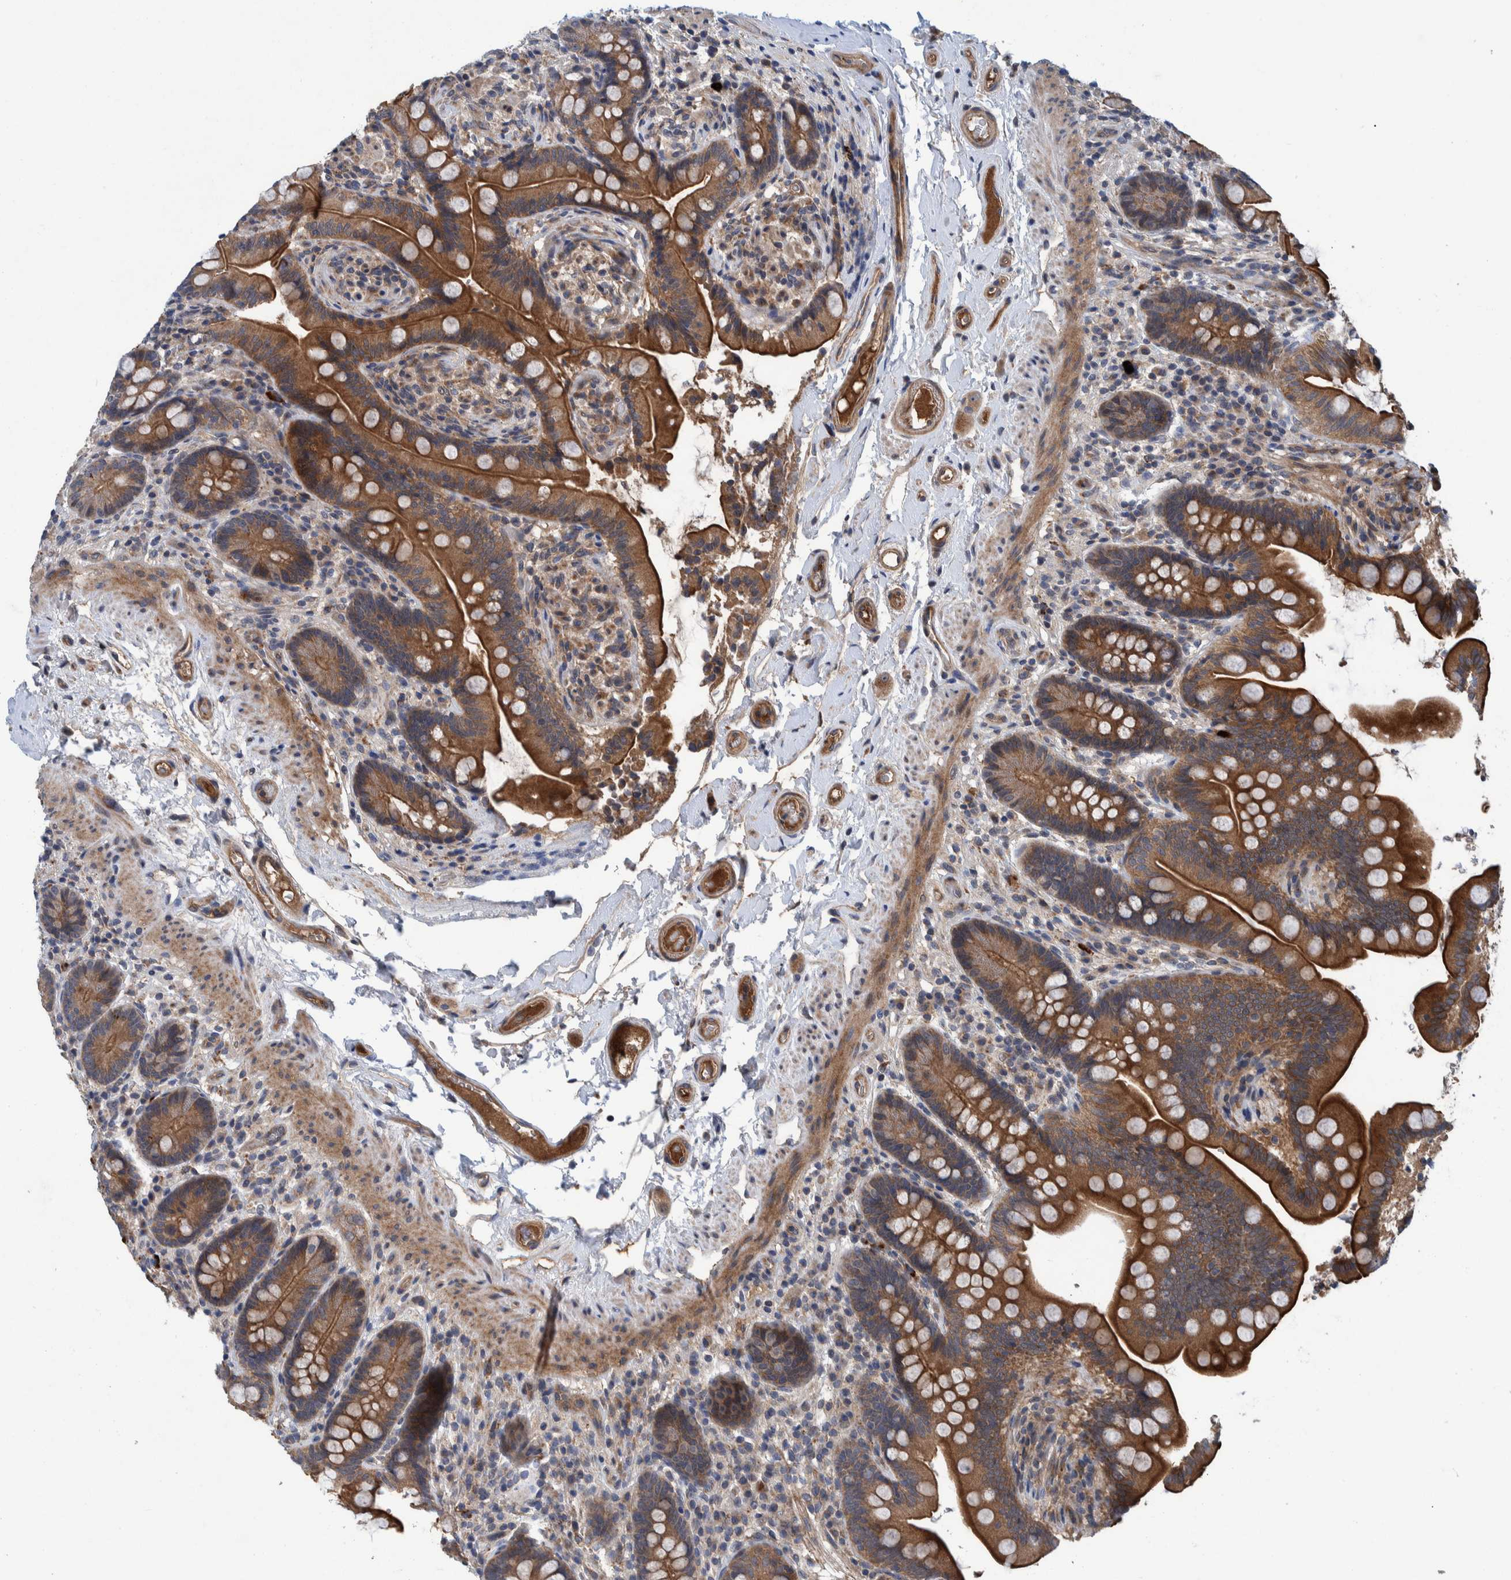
{"staining": {"intensity": "negative", "quantity": "none", "location": "none"}, "tissue": "colon", "cell_type": "Endothelial cells", "image_type": "normal", "snomed": [{"axis": "morphology", "description": "Normal tissue, NOS"}, {"axis": "topography", "description": "Smooth muscle"}, {"axis": "topography", "description": "Colon"}], "caption": "IHC photomicrograph of normal colon stained for a protein (brown), which demonstrates no expression in endothelial cells.", "gene": "ITIH3", "patient": {"sex": "male", "age": 73}}